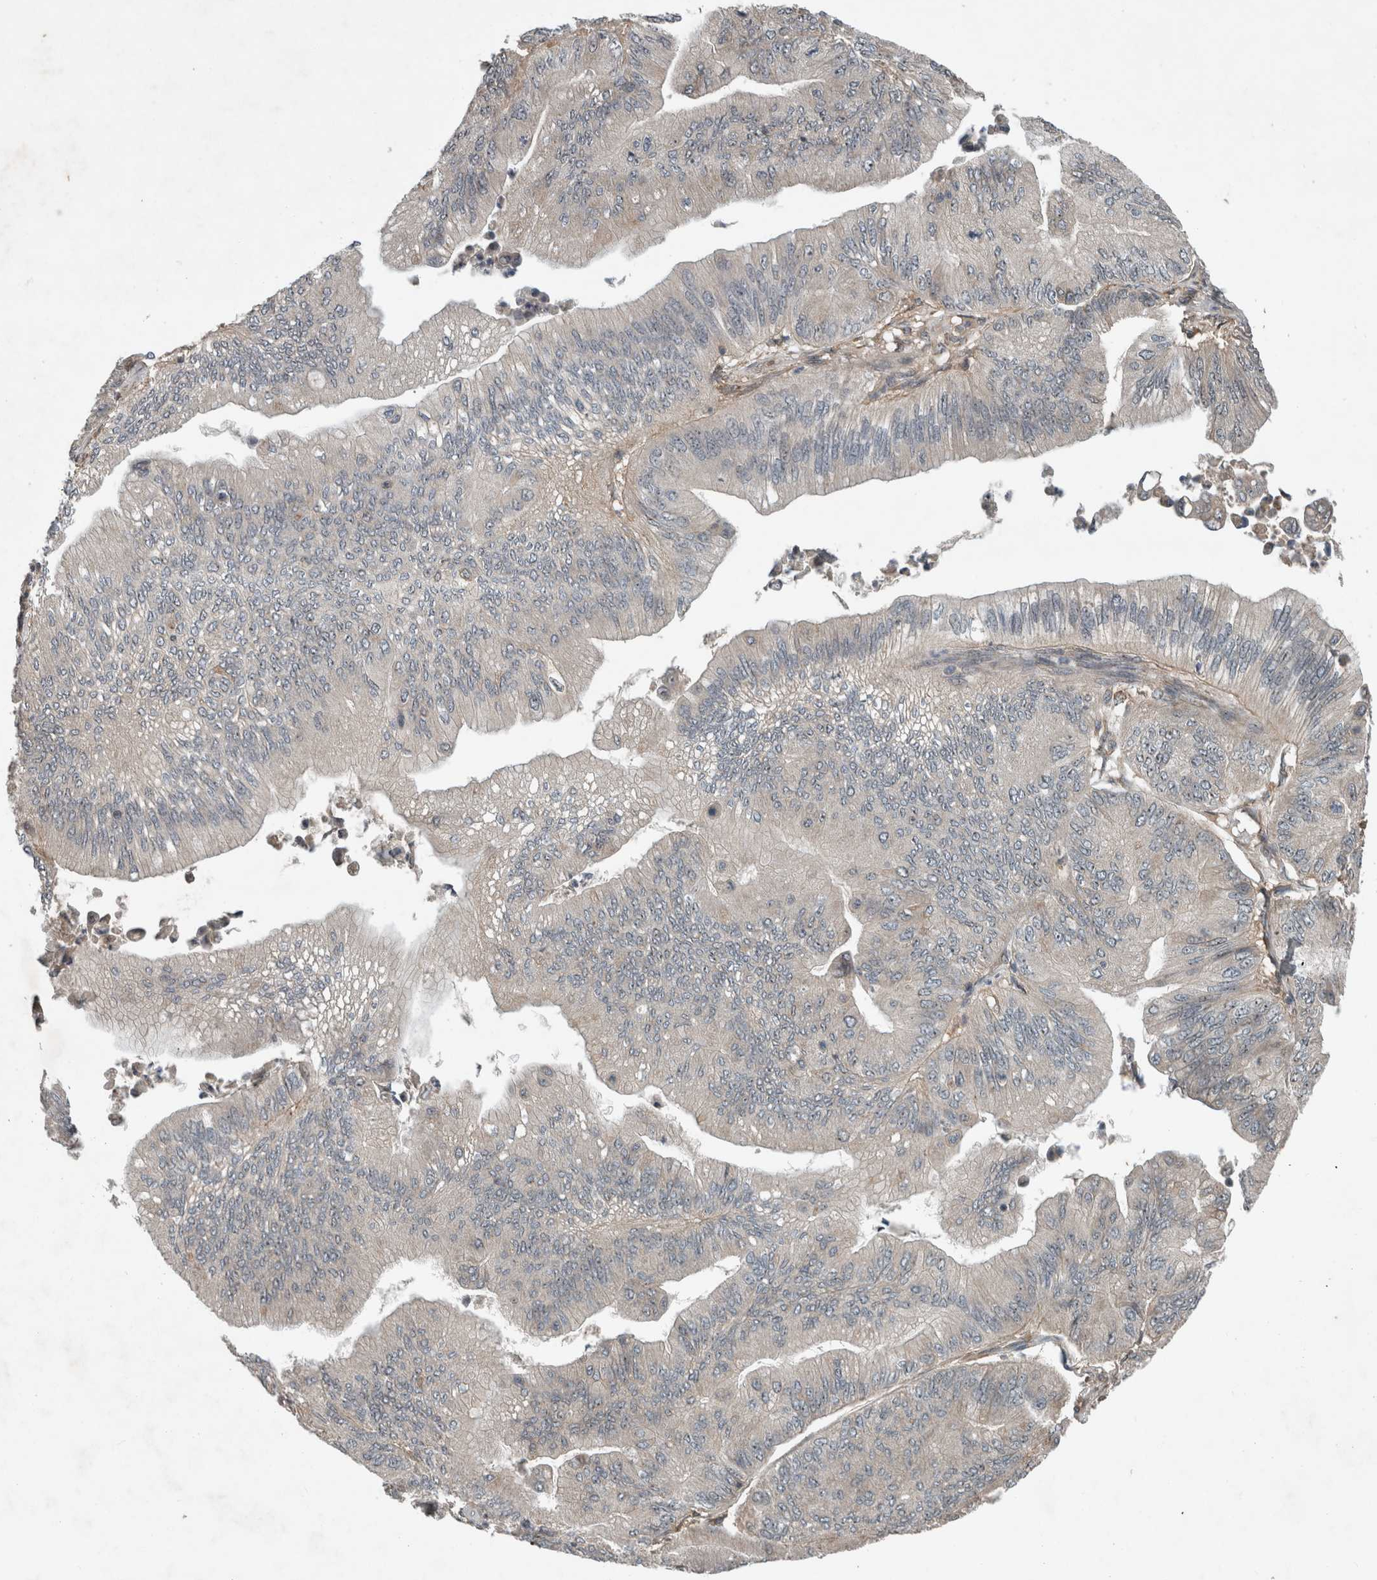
{"staining": {"intensity": "negative", "quantity": "none", "location": "none"}, "tissue": "ovarian cancer", "cell_type": "Tumor cells", "image_type": "cancer", "snomed": [{"axis": "morphology", "description": "Cystadenocarcinoma, mucinous, NOS"}, {"axis": "topography", "description": "Ovary"}], "caption": "An immunohistochemistry (IHC) photomicrograph of ovarian cancer is shown. There is no staining in tumor cells of ovarian cancer. (Brightfield microscopy of DAB (3,3'-diaminobenzidine) IHC at high magnification).", "gene": "GPR137B", "patient": {"sex": "female", "age": 61}}